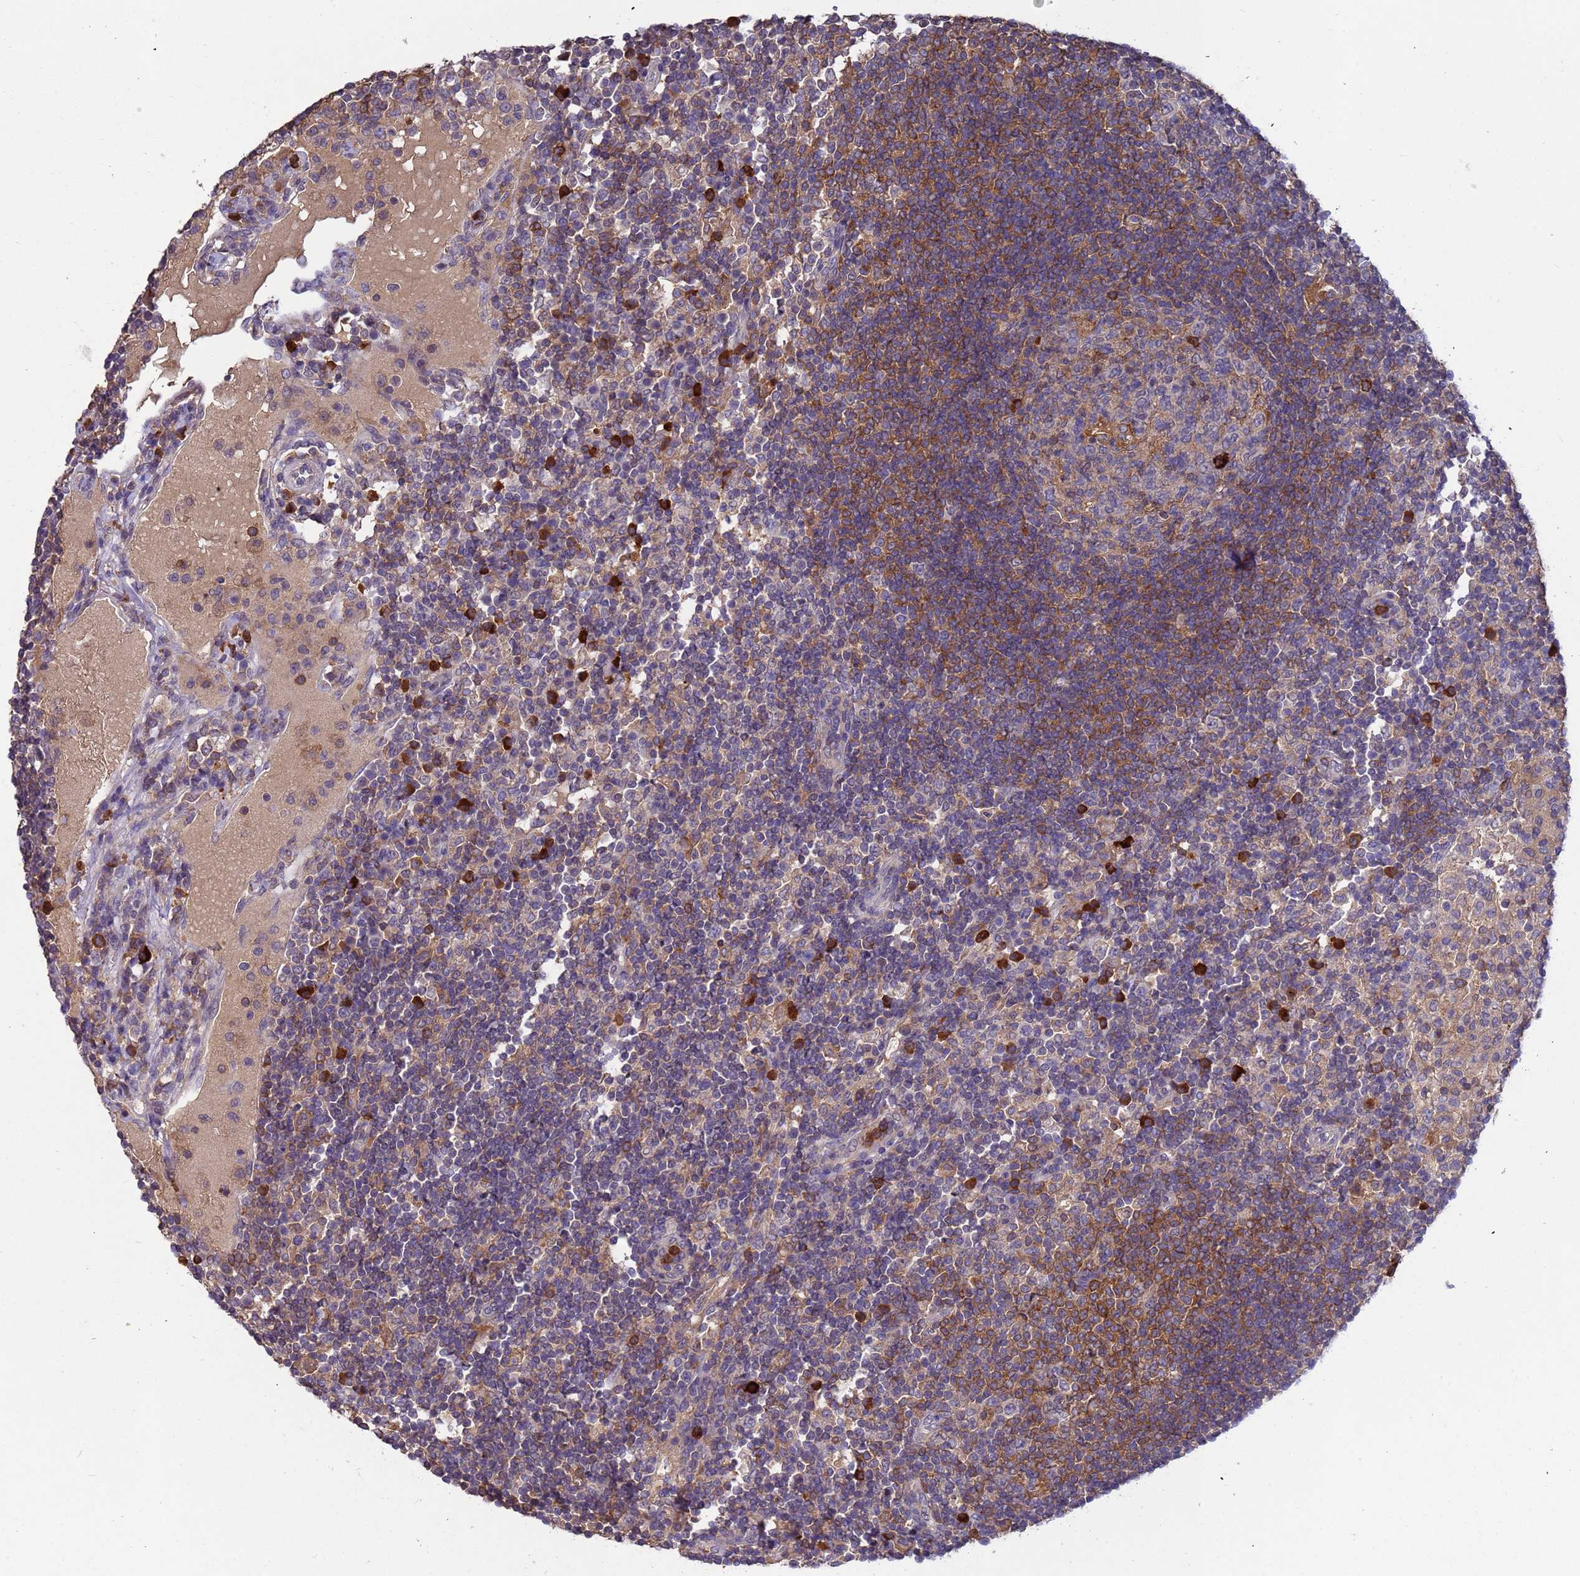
{"staining": {"intensity": "strong", "quantity": "<25%", "location": "cytoplasmic/membranous"}, "tissue": "lymph node", "cell_type": "Germinal center cells", "image_type": "normal", "snomed": [{"axis": "morphology", "description": "Normal tissue, NOS"}, {"axis": "topography", "description": "Lymph node"}], "caption": "An immunohistochemistry (IHC) image of benign tissue is shown. Protein staining in brown shows strong cytoplasmic/membranous positivity in lymph node within germinal center cells. Using DAB (3,3'-diaminobenzidine) (brown) and hematoxylin (blue) stains, captured at high magnification using brightfield microscopy.", "gene": "AMPD3", "patient": {"sex": "female", "age": 53}}